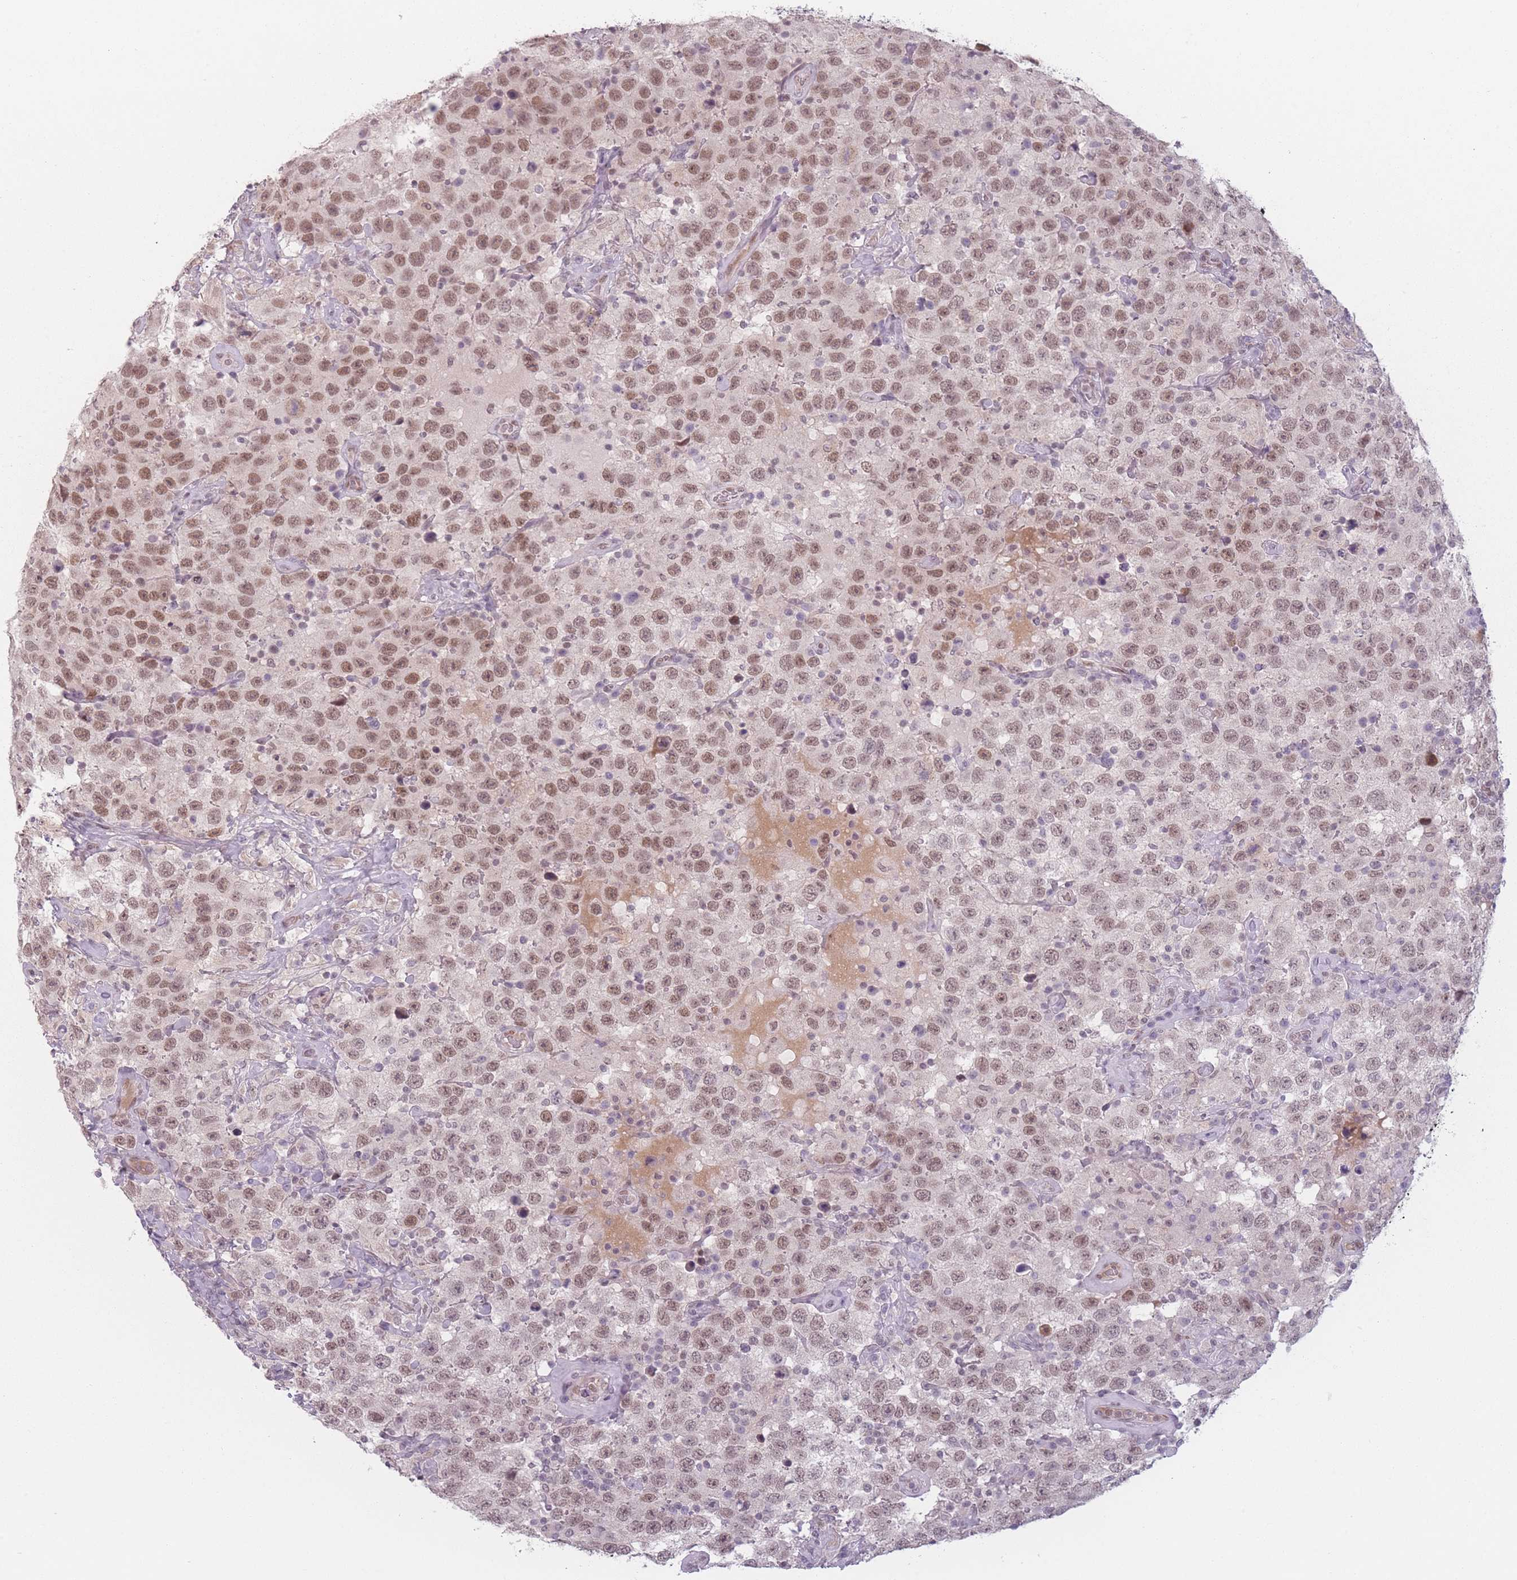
{"staining": {"intensity": "moderate", "quantity": ">75%", "location": "nuclear"}, "tissue": "testis cancer", "cell_type": "Tumor cells", "image_type": "cancer", "snomed": [{"axis": "morphology", "description": "Seminoma, NOS"}, {"axis": "topography", "description": "Testis"}], "caption": "A medium amount of moderate nuclear expression is identified in approximately >75% of tumor cells in testis cancer tissue.", "gene": "OR10C1", "patient": {"sex": "male", "age": 41}}